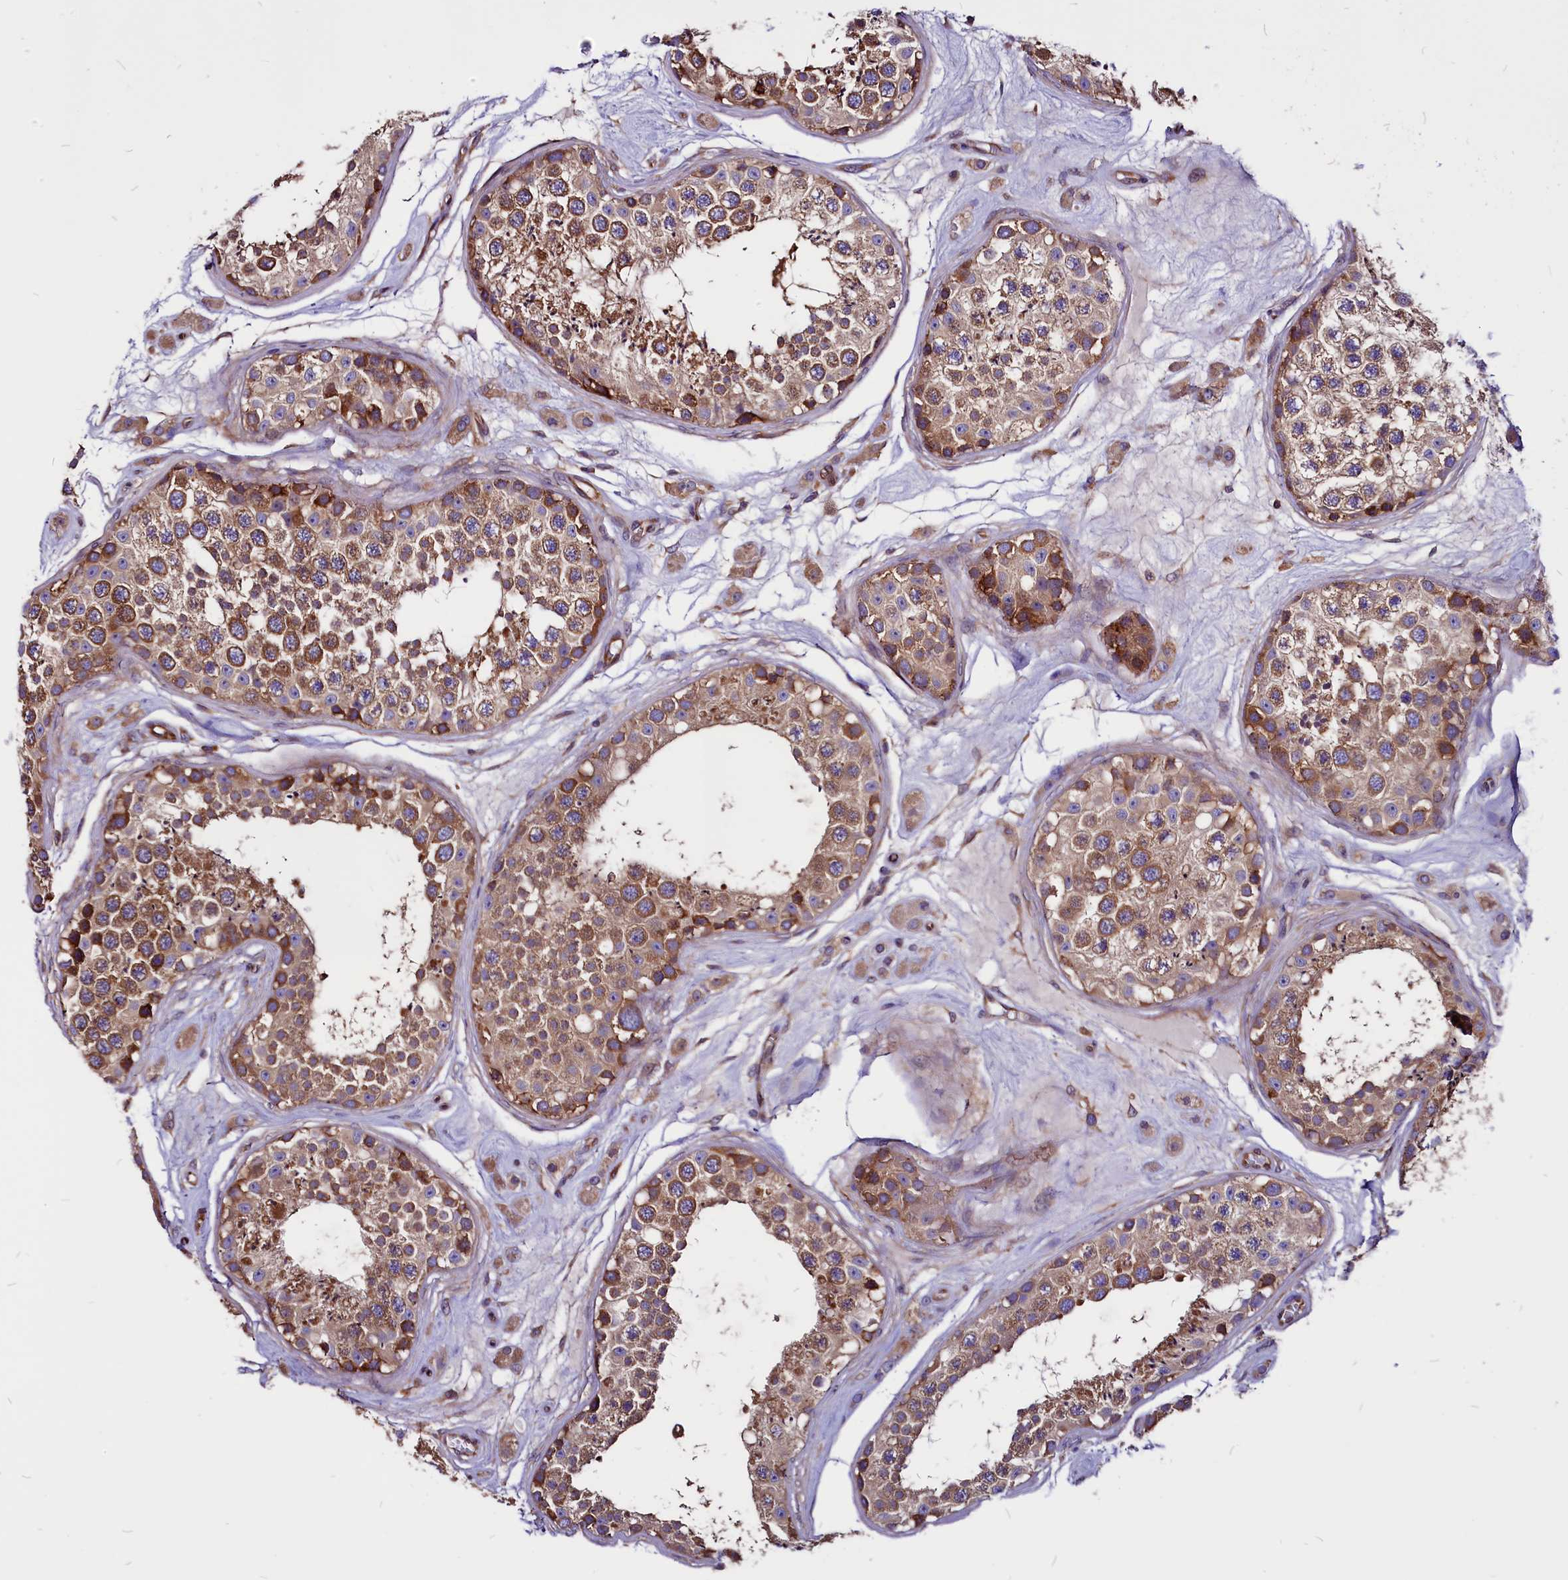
{"staining": {"intensity": "moderate", "quantity": ">75%", "location": "cytoplasmic/membranous"}, "tissue": "testis", "cell_type": "Cells in seminiferous ducts", "image_type": "normal", "snomed": [{"axis": "morphology", "description": "Normal tissue, NOS"}, {"axis": "topography", "description": "Testis"}], "caption": "A medium amount of moderate cytoplasmic/membranous expression is appreciated in approximately >75% of cells in seminiferous ducts in benign testis.", "gene": "EIF3G", "patient": {"sex": "male", "age": 25}}